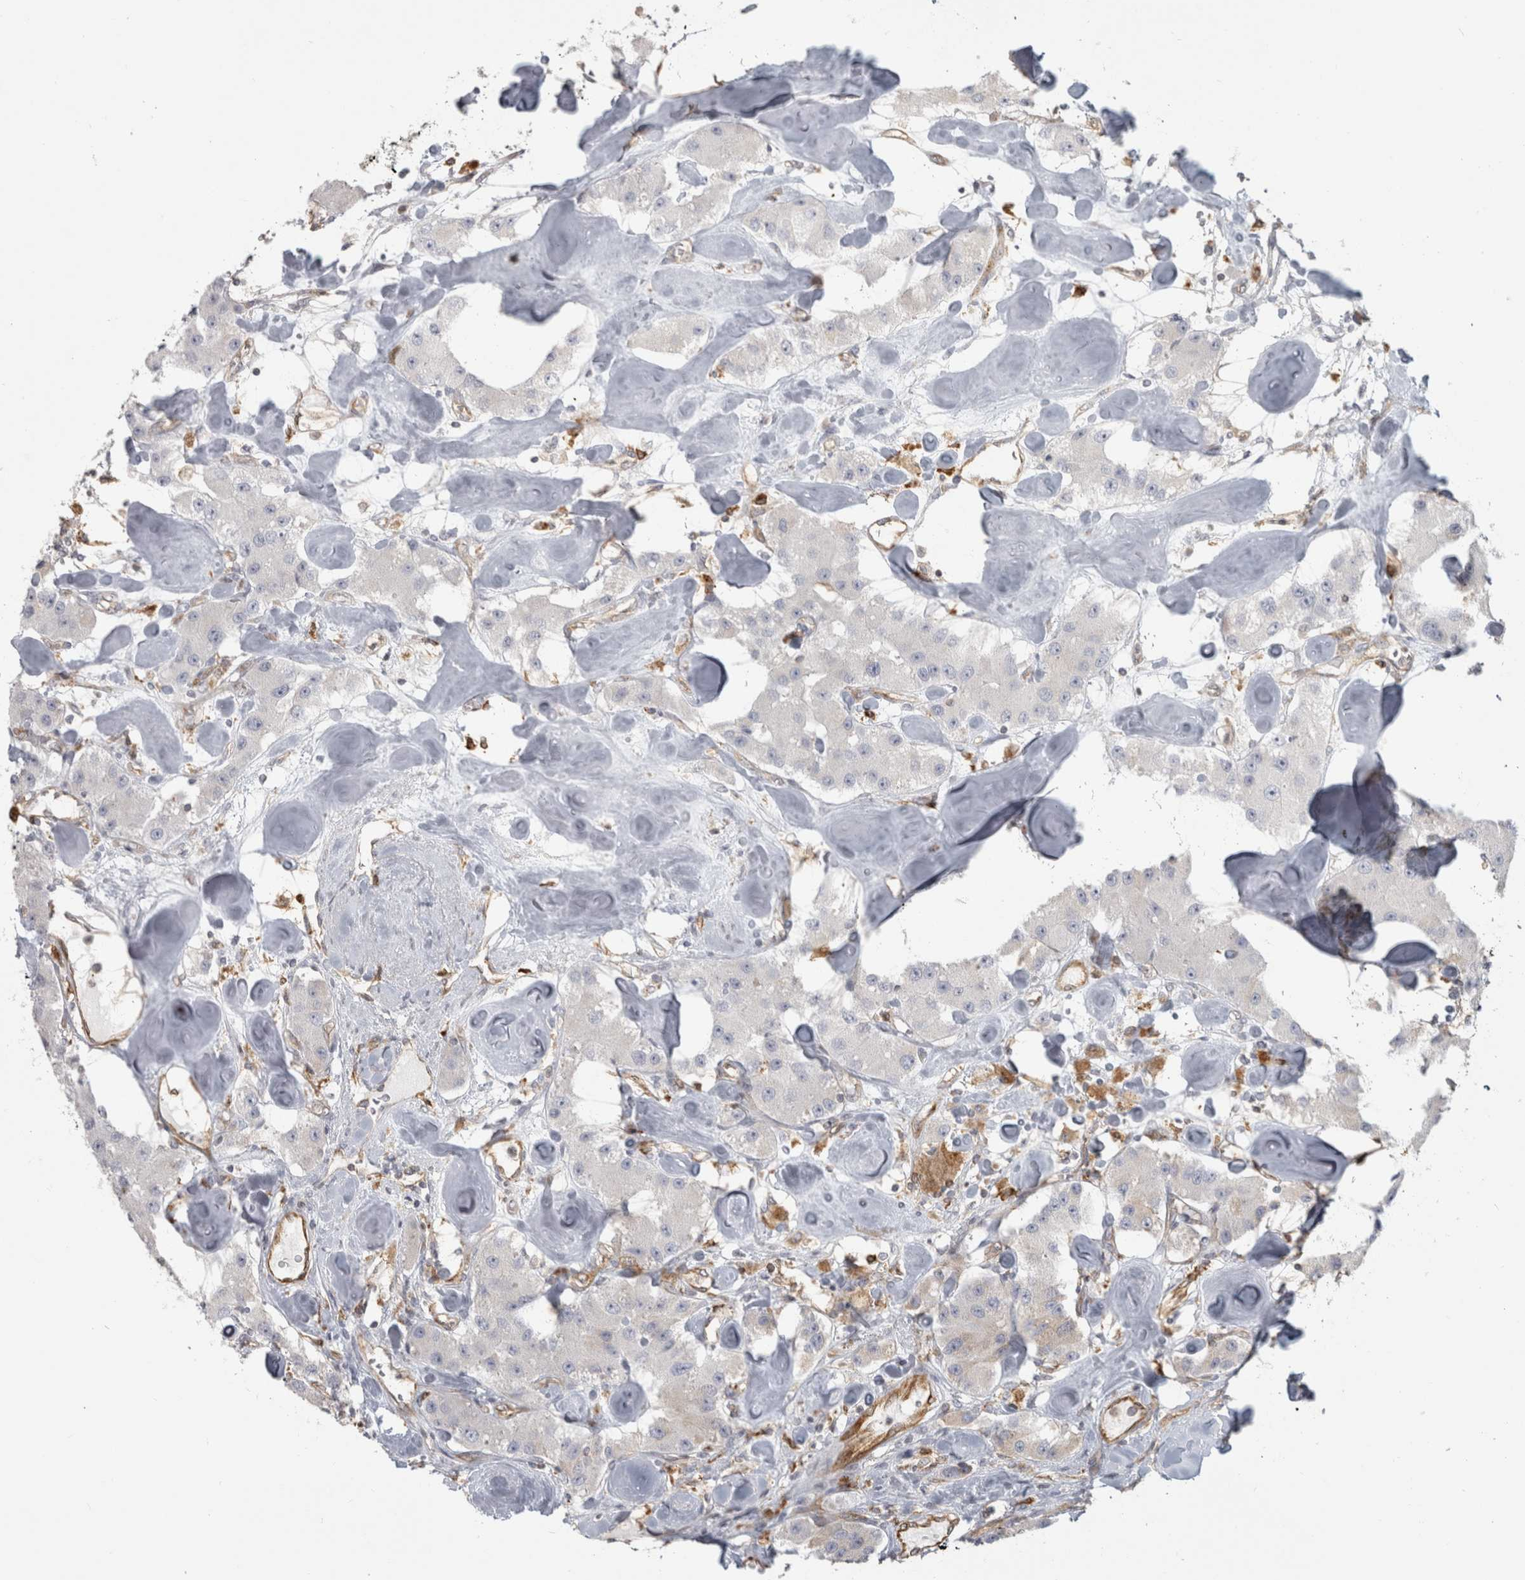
{"staining": {"intensity": "negative", "quantity": "none", "location": "none"}, "tissue": "carcinoid", "cell_type": "Tumor cells", "image_type": "cancer", "snomed": [{"axis": "morphology", "description": "Carcinoid, malignant, NOS"}, {"axis": "topography", "description": "Pancreas"}], "caption": "Human carcinoid stained for a protein using immunohistochemistry displays no staining in tumor cells.", "gene": "HLA-E", "patient": {"sex": "male", "age": 41}}